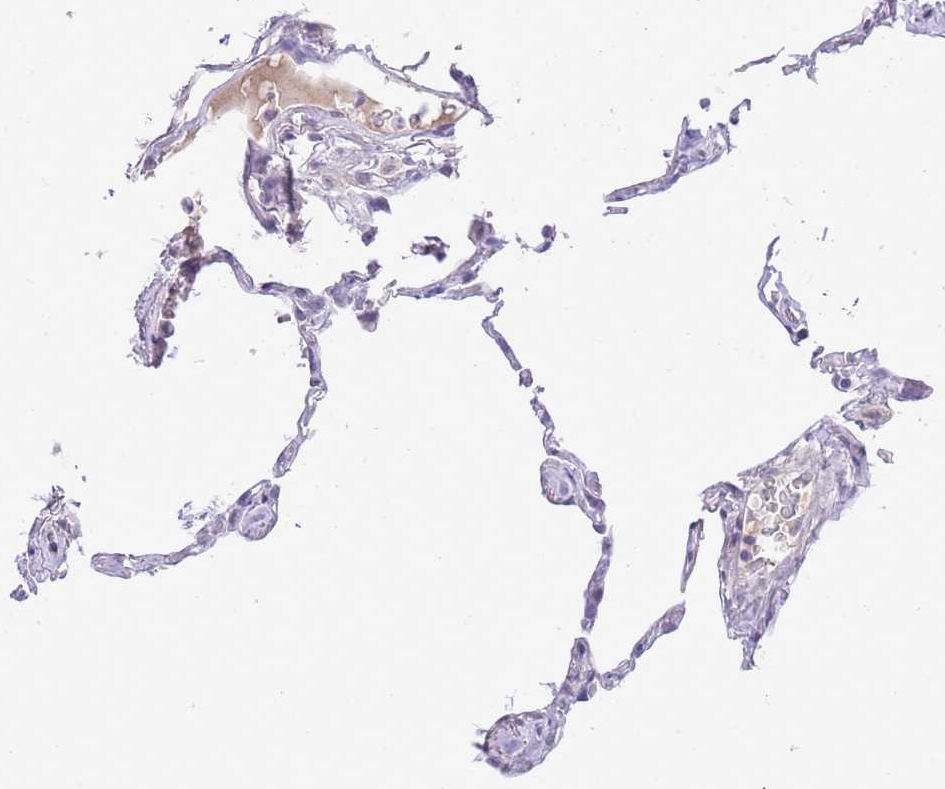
{"staining": {"intensity": "negative", "quantity": "none", "location": "none"}, "tissue": "lung", "cell_type": "Alveolar cells", "image_type": "normal", "snomed": [{"axis": "morphology", "description": "Normal tissue, NOS"}, {"axis": "topography", "description": "Lung"}], "caption": "The IHC micrograph has no significant positivity in alveolar cells of lung. (DAB (3,3'-diaminobenzidine) immunohistochemistry, high magnification).", "gene": "MIDN", "patient": {"sex": "male", "age": 65}}